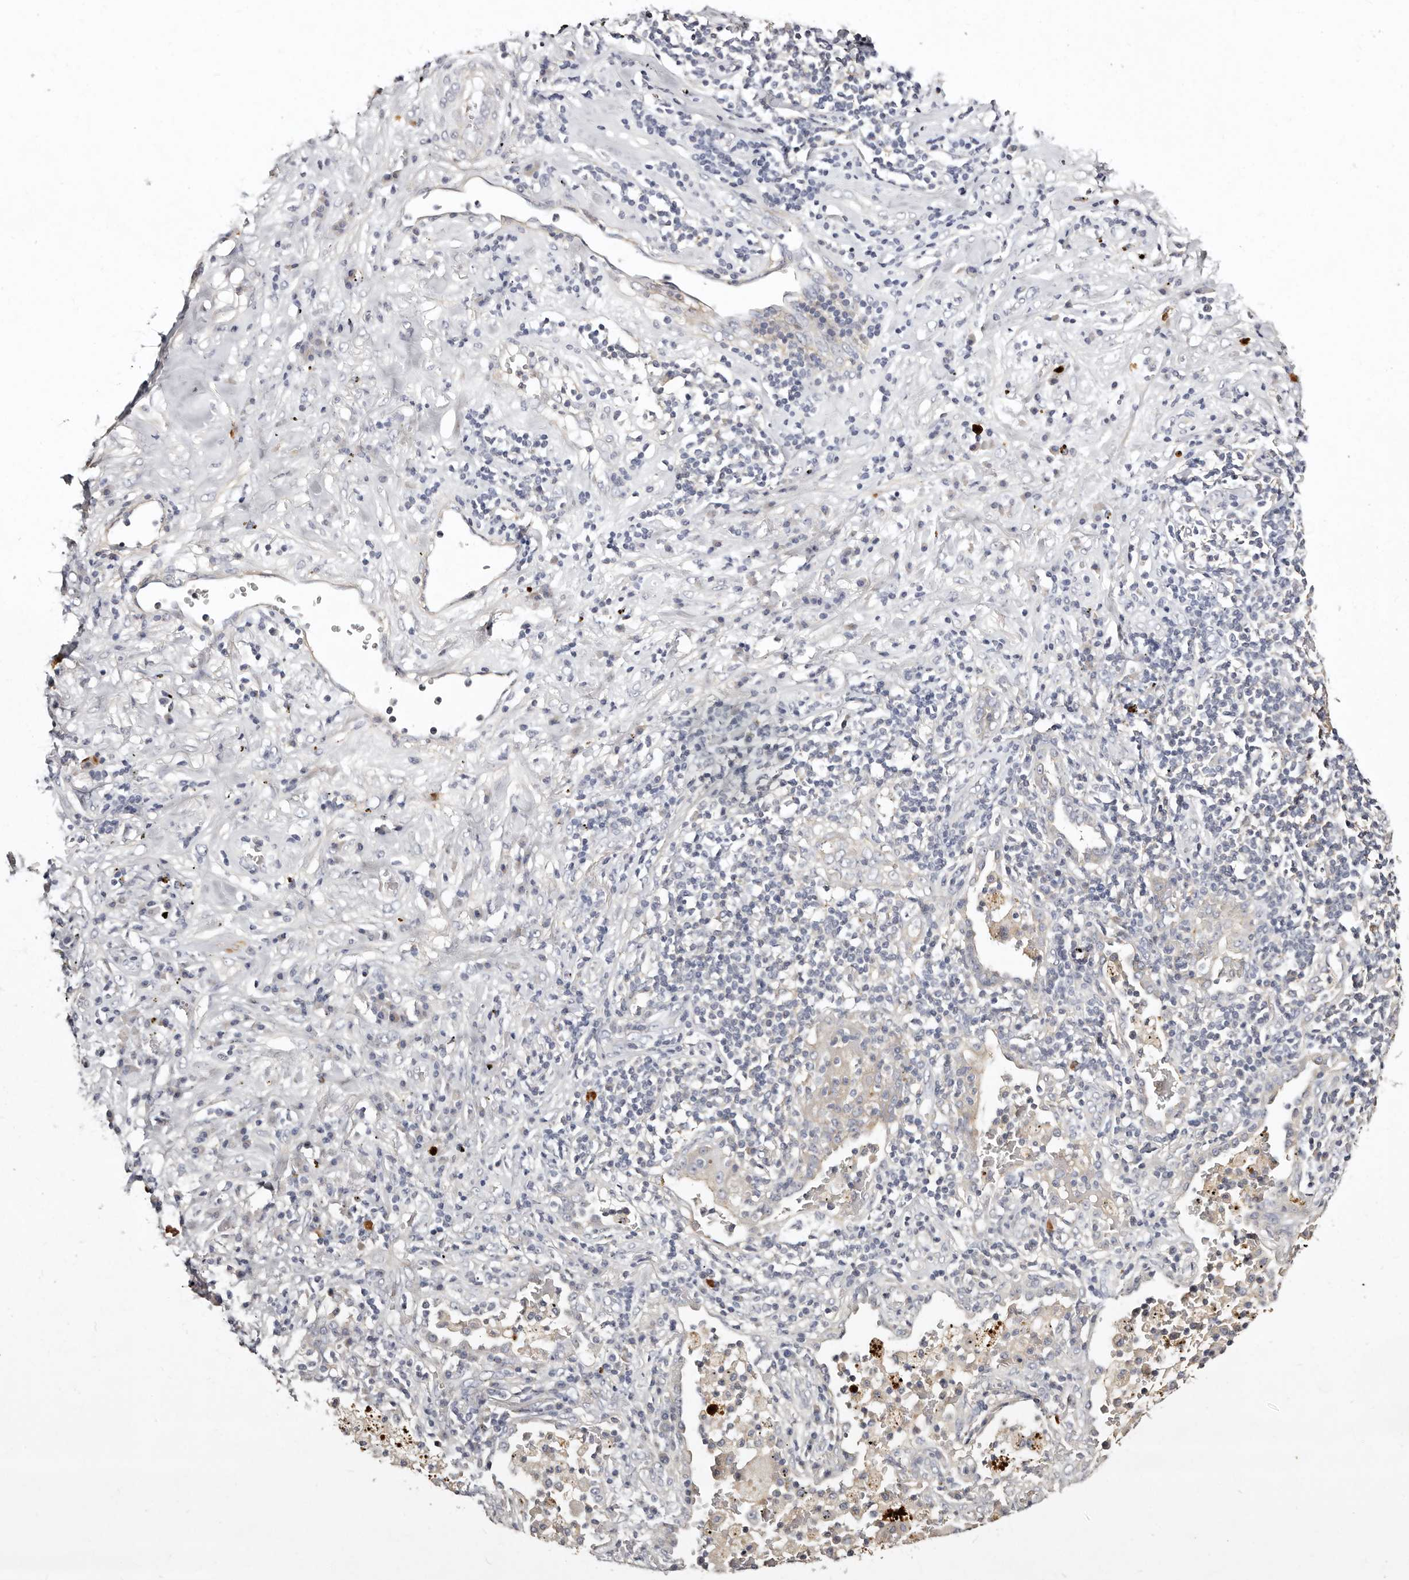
{"staining": {"intensity": "negative", "quantity": "none", "location": "none"}, "tissue": "lung cancer", "cell_type": "Tumor cells", "image_type": "cancer", "snomed": [{"axis": "morphology", "description": "Squamous cell carcinoma, NOS"}, {"axis": "topography", "description": "Lung"}], "caption": "Immunohistochemistry (IHC) of human lung cancer (squamous cell carcinoma) displays no positivity in tumor cells.", "gene": "MRPS33", "patient": {"sex": "female", "age": 63}}